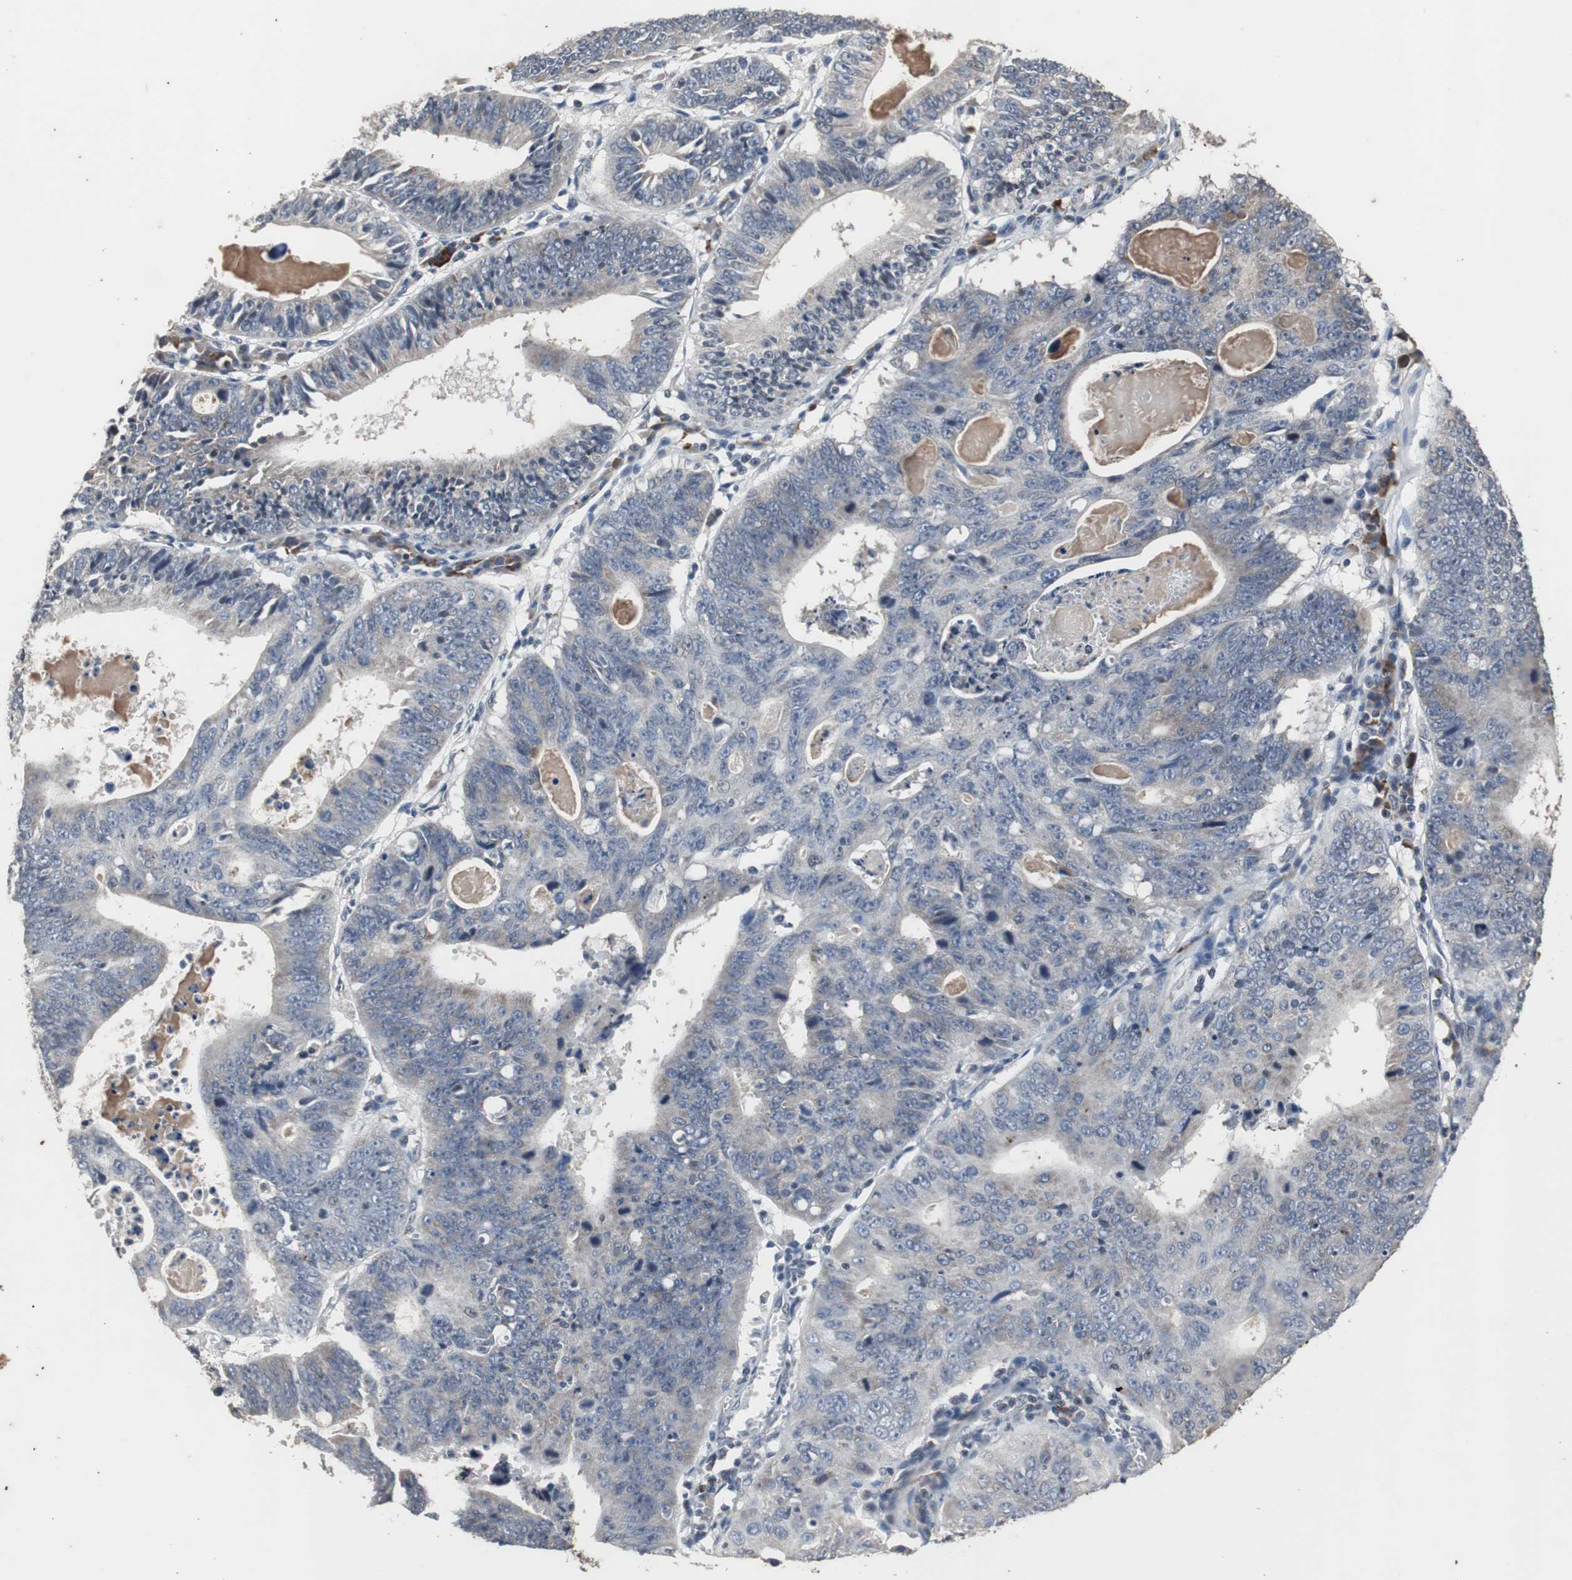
{"staining": {"intensity": "weak", "quantity": "<25%", "location": "cytoplasmic/membranous"}, "tissue": "stomach cancer", "cell_type": "Tumor cells", "image_type": "cancer", "snomed": [{"axis": "morphology", "description": "Adenocarcinoma, NOS"}, {"axis": "topography", "description": "Stomach"}], "caption": "Adenocarcinoma (stomach) stained for a protein using immunohistochemistry (IHC) exhibits no positivity tumor cells.", "gene": "CRADD", "patient": {"sex": "male", "age": 59}}